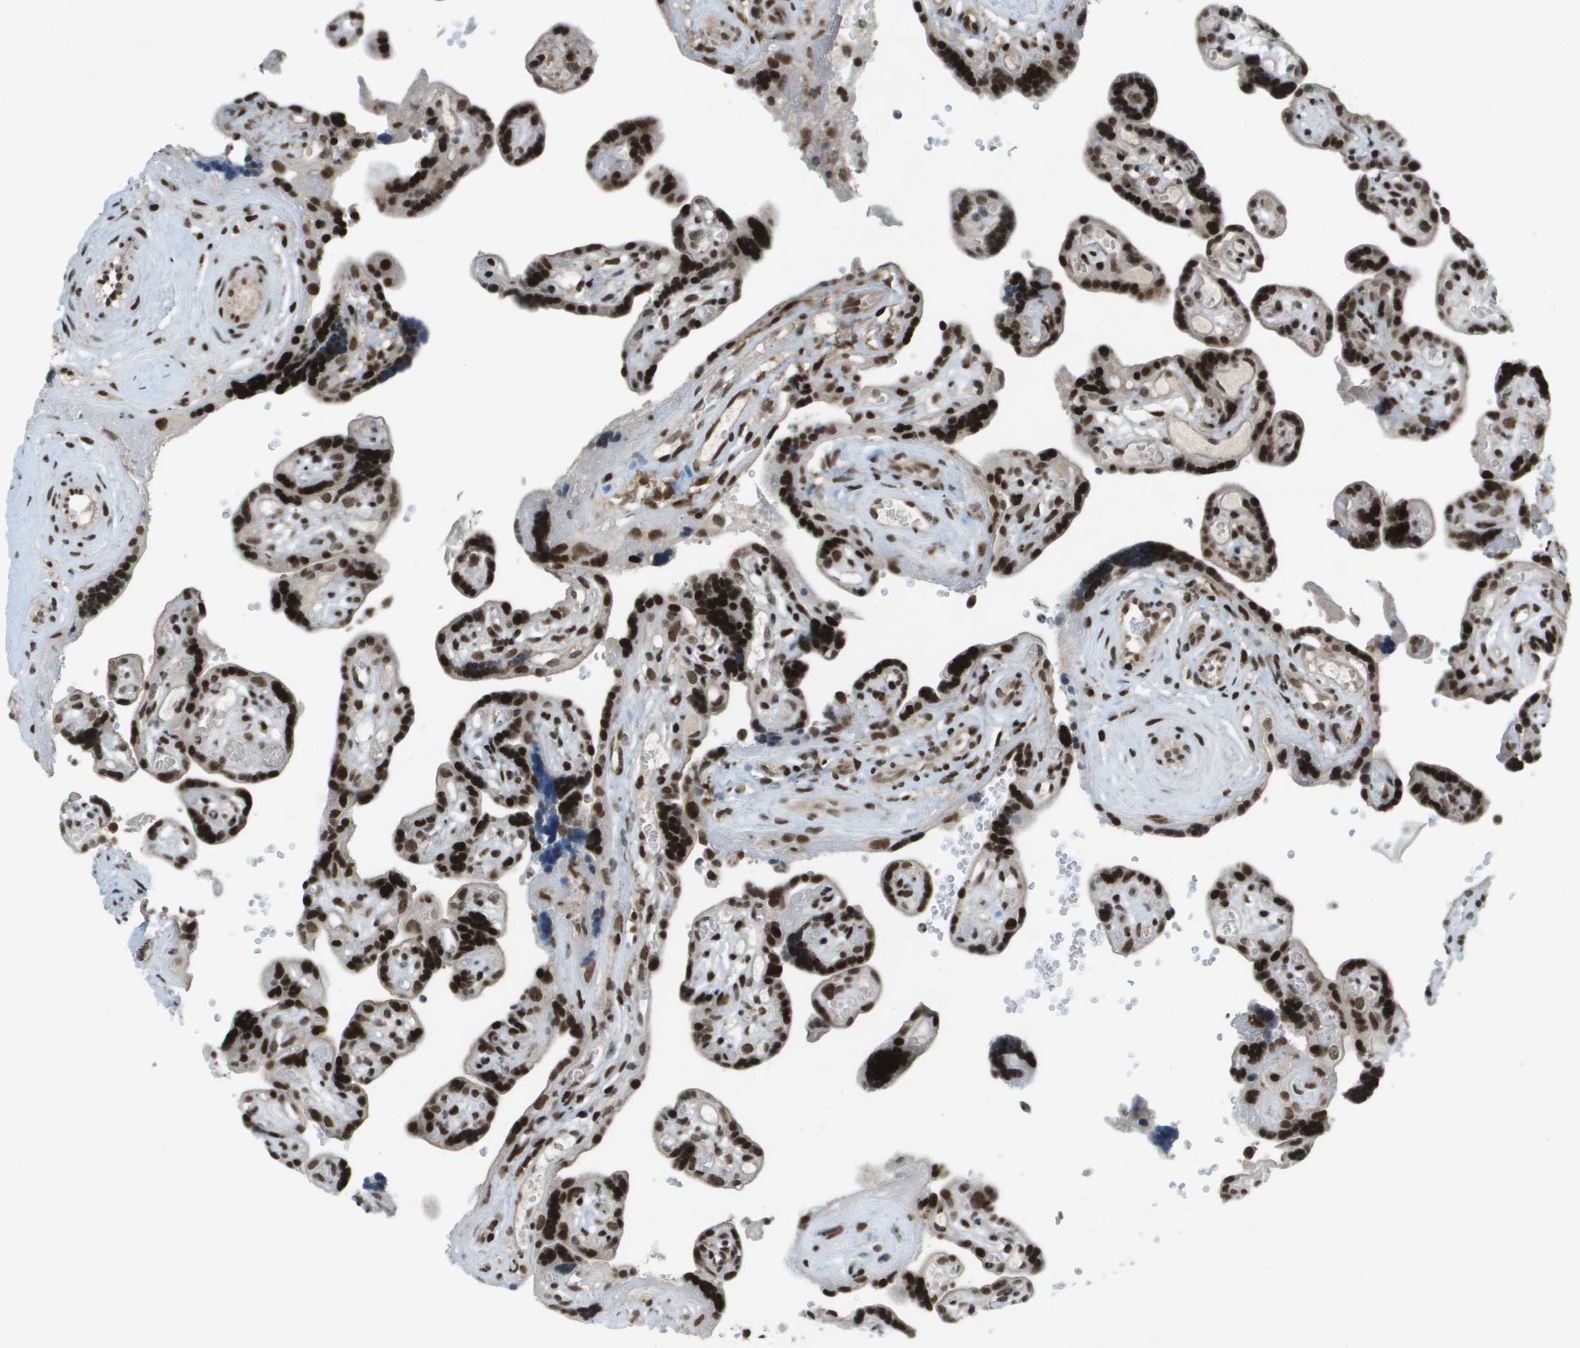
{"staining": {"intensity": "strong", "quantity": ">75%", "location": "nuclear"}, "tissue": "placenta", "cell_type": "Trophoblastic cells", "image_type": "normal", "snomed": [{"axis": "morphology", "description": "Normal tissue, NOS"}, {"axis": "topography", "description": "Placenta"}], "caption": "Immunohistochemical staining of benign human placenta shows strong nuclear protein positivity in approximately >75% of trophoblastic cells.", "gene": "IRF7", "patient": {"sex": "female", "age": 30}}